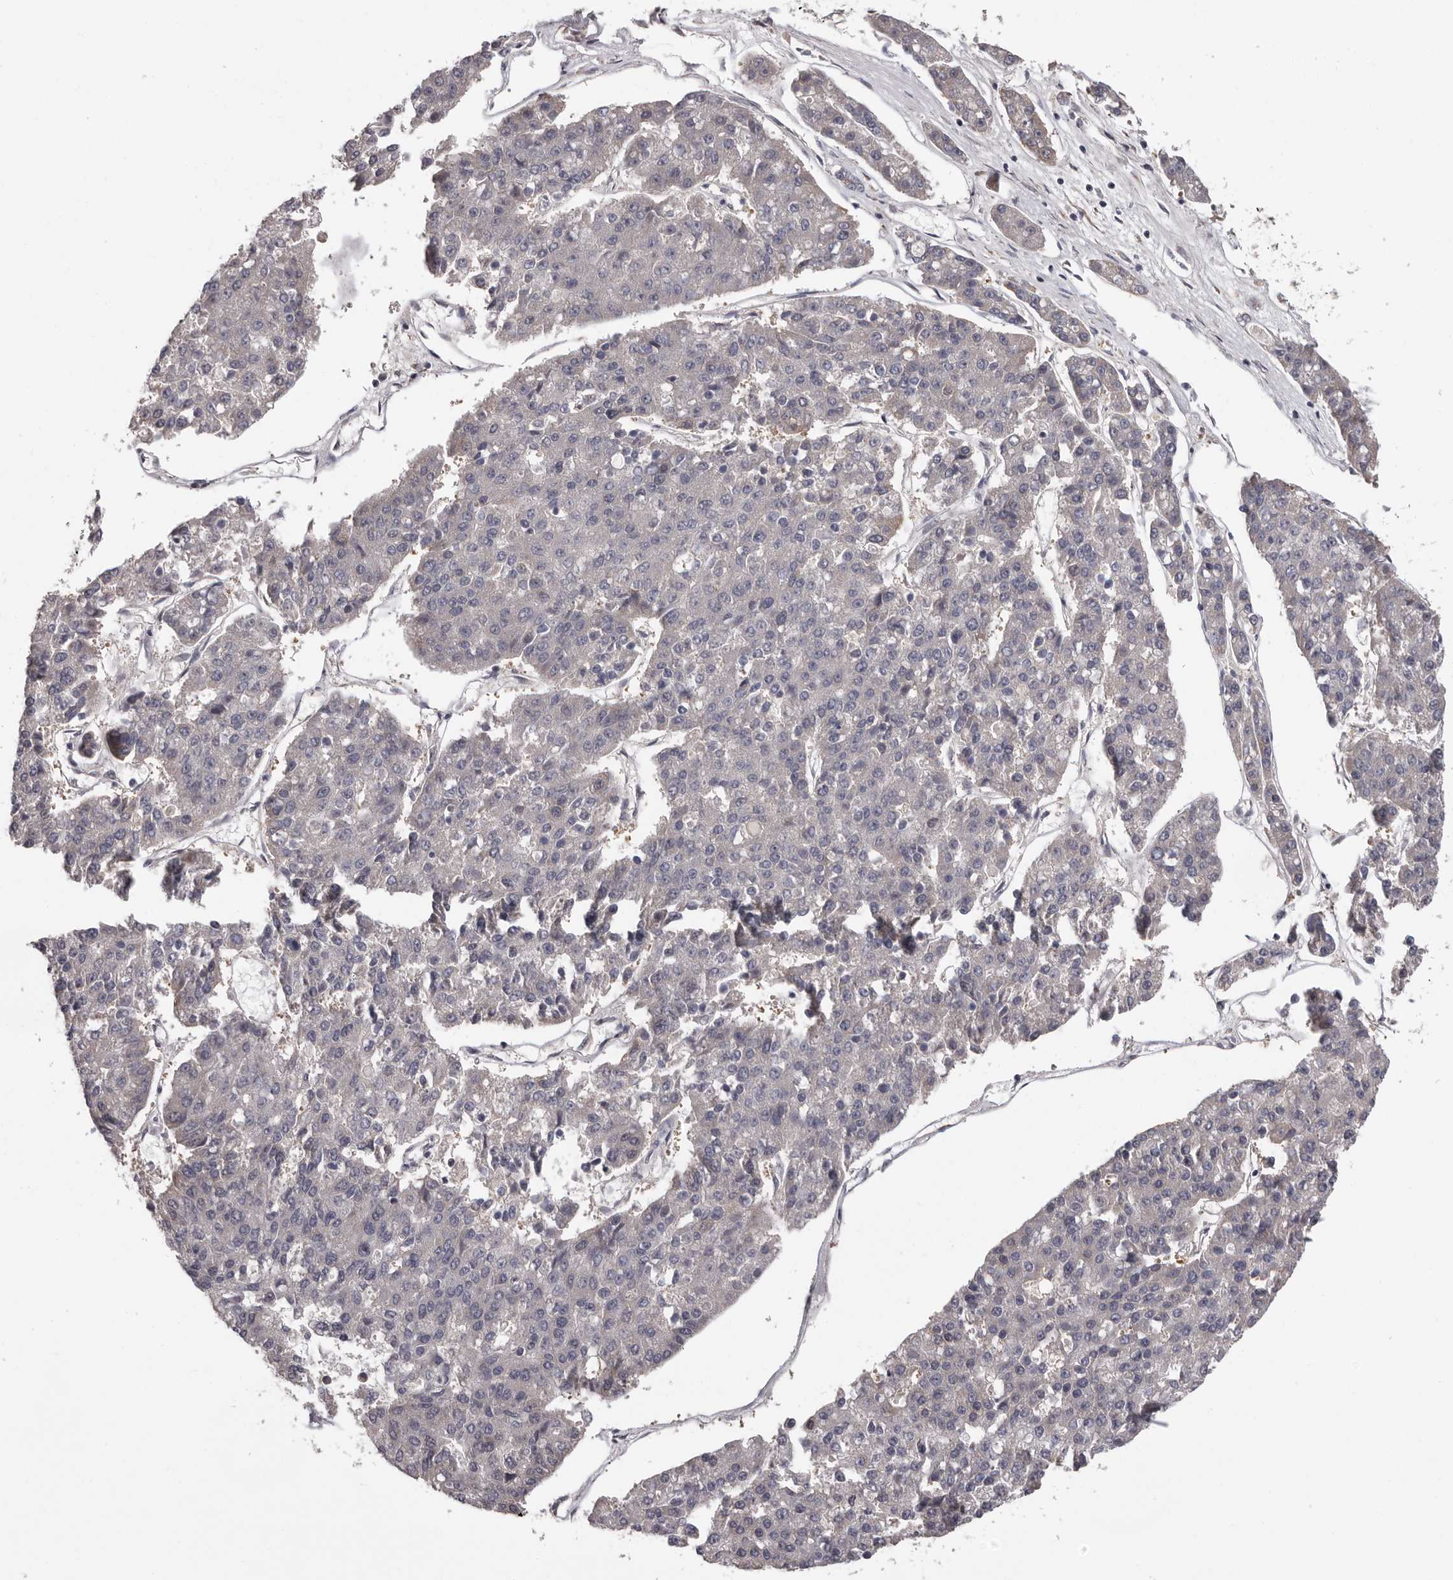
{"staining": {"intensity": "weak", "quantity": "<25%", "location": "cytoplasmic/membranous"}, "tissue": "pancreatic cancer", "cell_type": "Tumor cells", "image_type": "cancer", "snomed": [{"axis": "morphology", "description": "Adenocarcinoma, NOS"}, {"axis": "topography", "description": "Pancreas"}], "caption": "Immunohistochemistry of human pancreatic adenocarcinoma demonstrates no staining in tumor cells.", "gene": "MED8", "patient": {"sex": "male", "age": 50}}